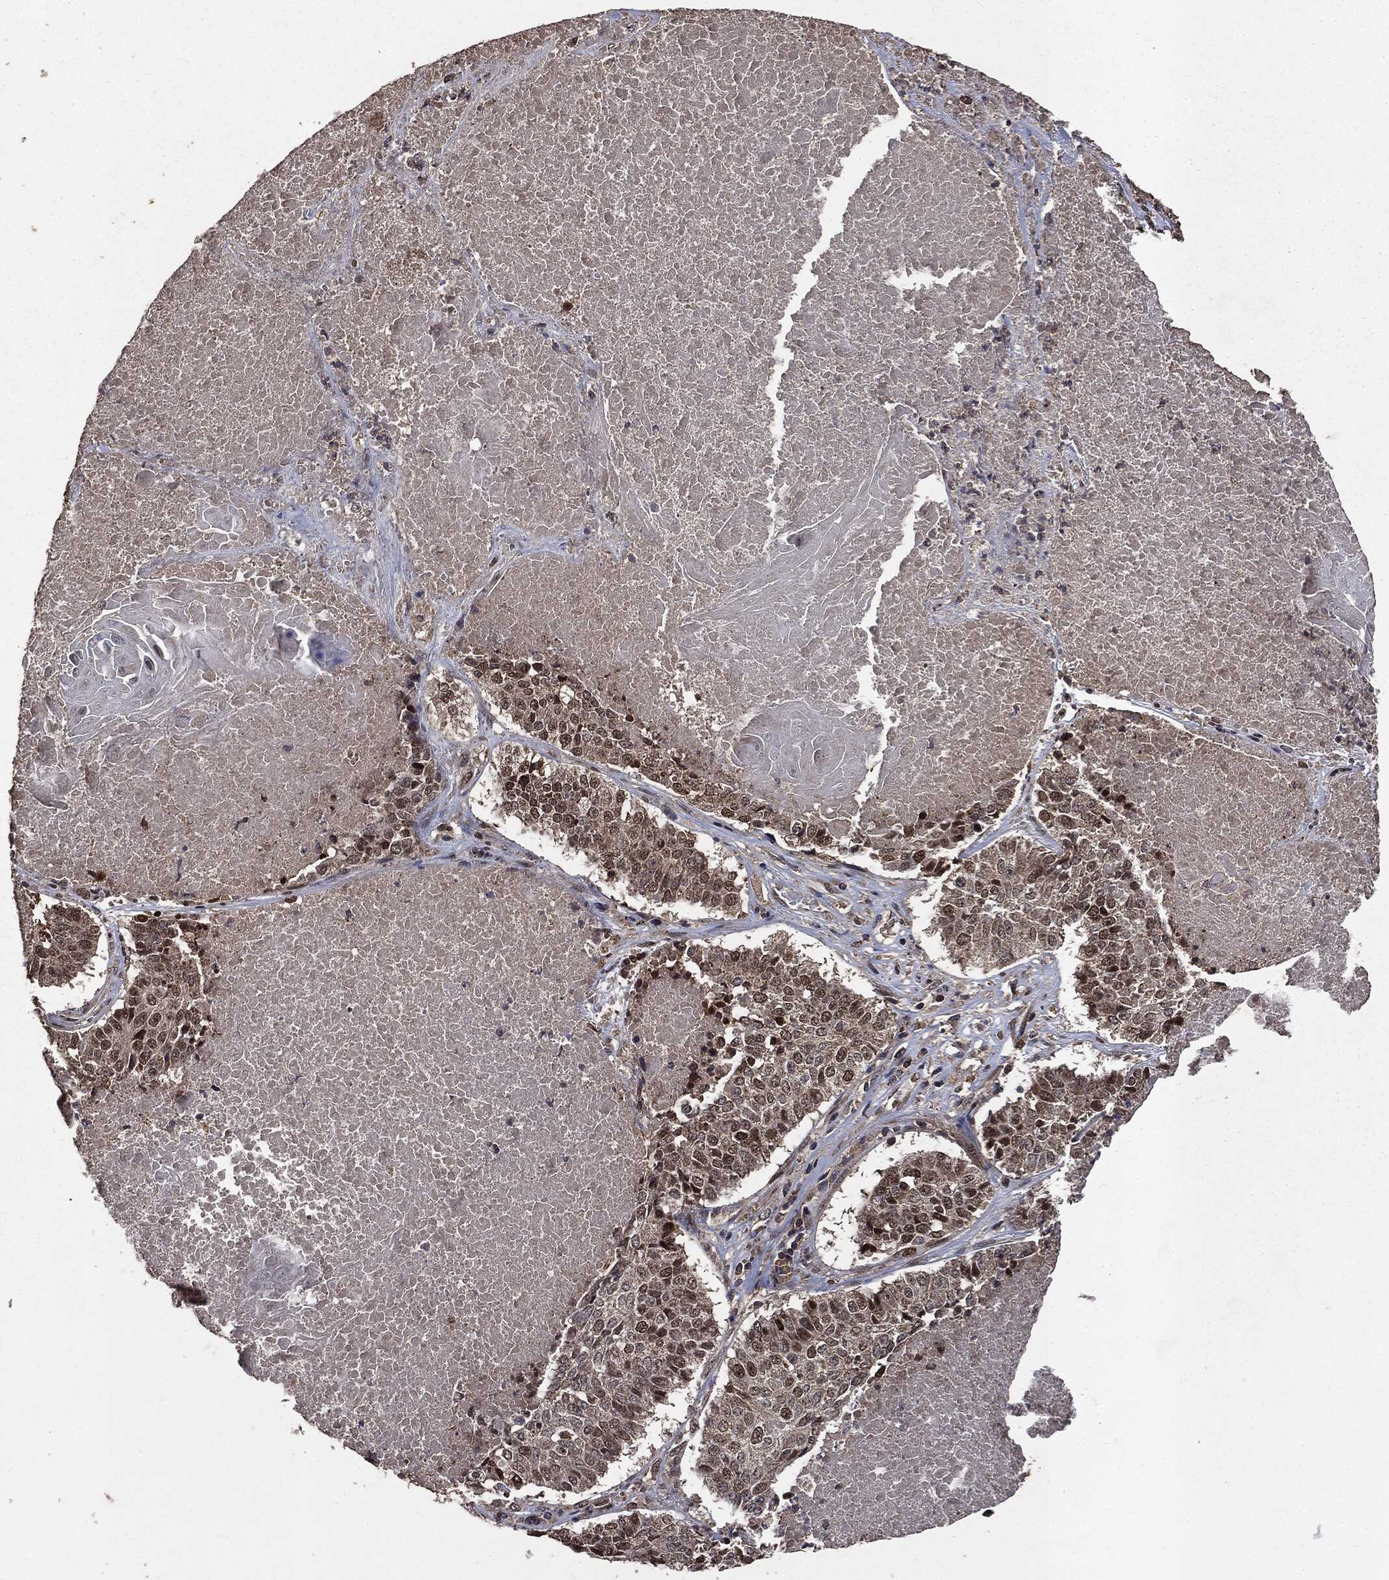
{"staining": {"intensity": "strong", "quantity": "<25%", "location": "cytoplasmic/membranous,nuclear"}, "tissue": "lung cancer", "cell_type": "Tumor cells", "image_type": "cancer", "snomed": [{"axis": "morphology", "description": "Squamous cell carcinoma, NOS"}, {"axis": "topography", "description": "Lung"}], "caption": "Immunohistochemistry (DAB) staining of lung cancer (squamous cell carcinoma) reveals strong cytoplasmic/membranous and nuclear protein expression in approximately <25% of tumor cells. The staining was performed using DAB (3,3'-diaminobenzidine), with brown indicating positive protein expression. Nuclei are stained blue with hematoxylin.", "gene": "PPP6R2", "patient": {"sex": "male", "age": 64}}